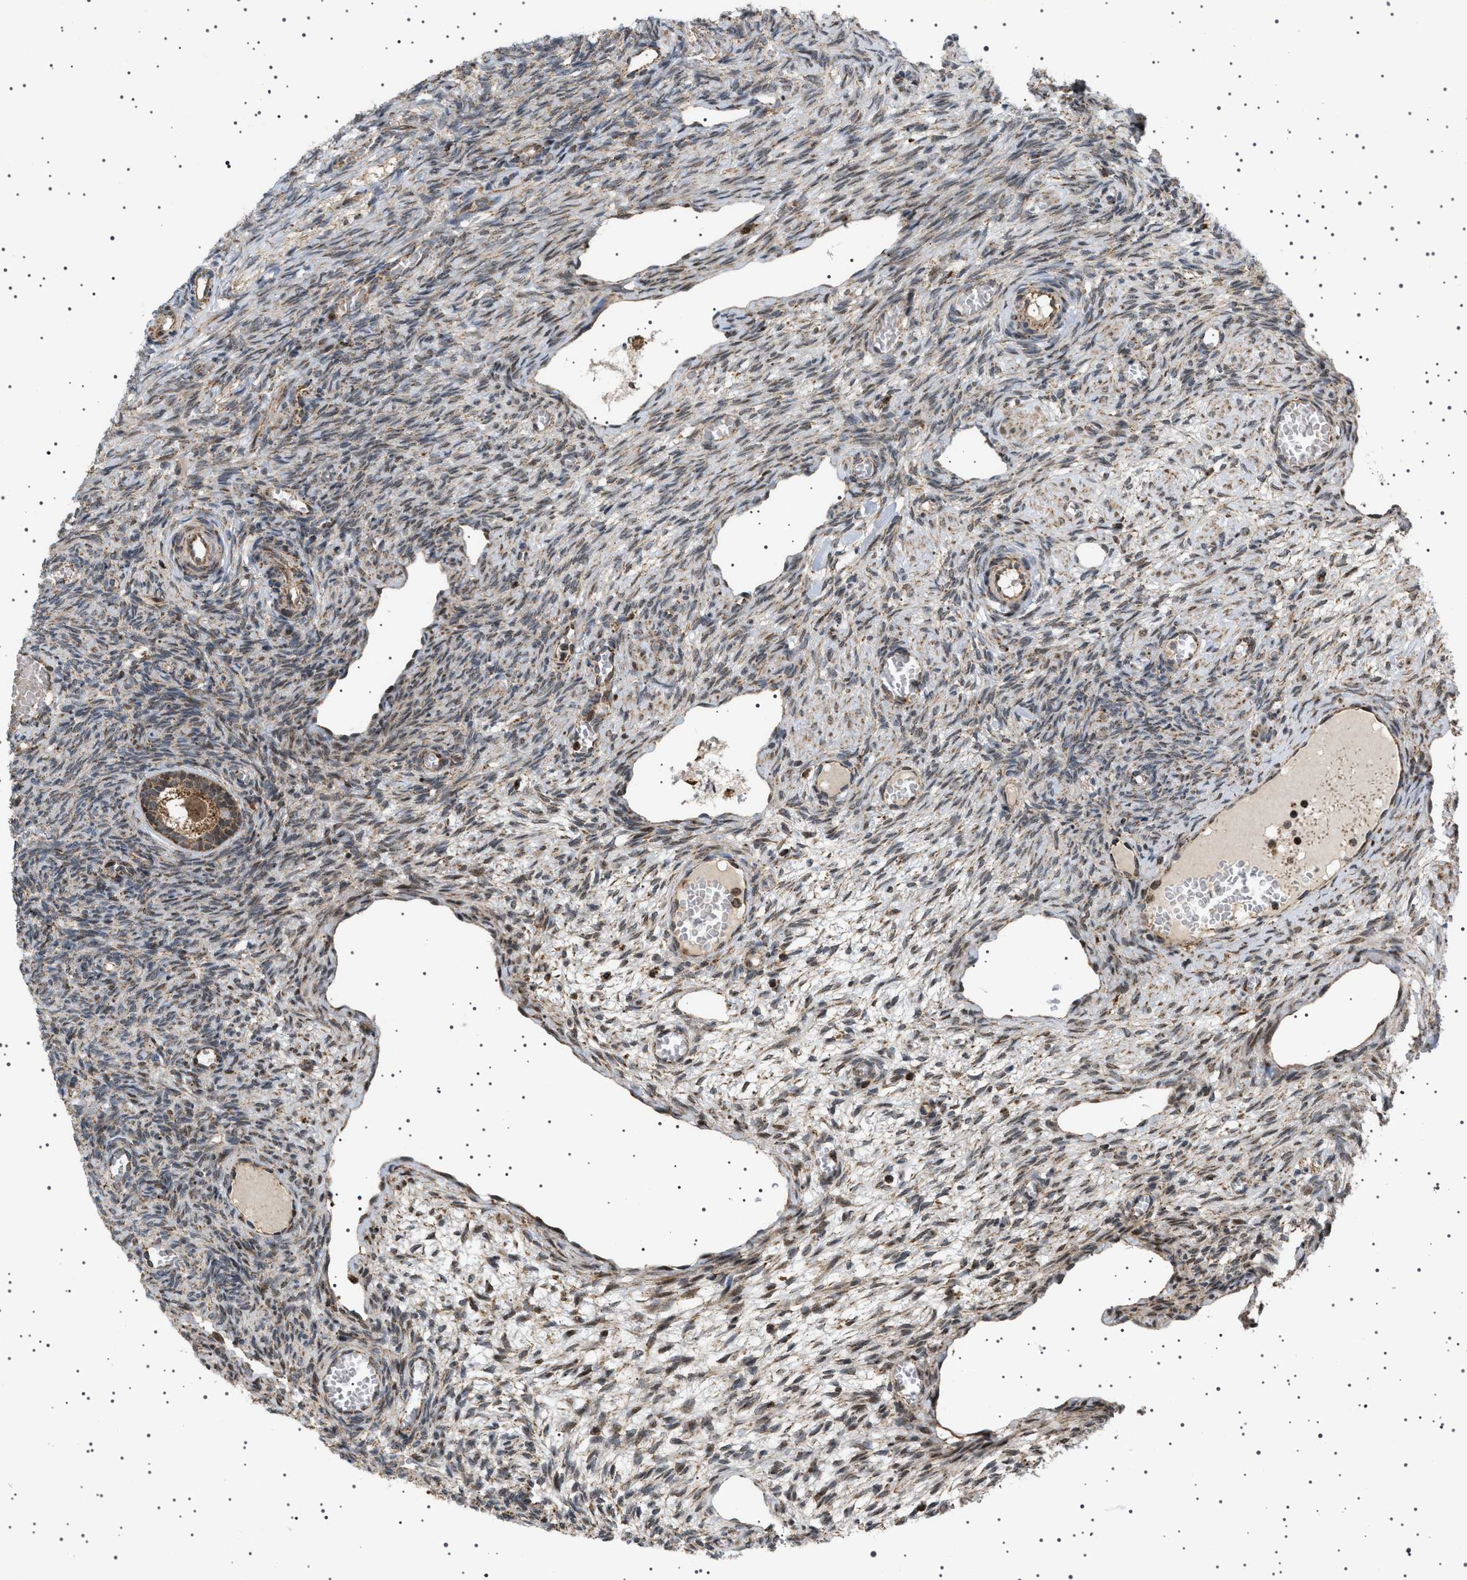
{"staining": {"intensity": "moderate", "quantity": ">75%", "location": "cytoplasmic/membranous"}, "tissue": "ovary", "cell_type": "Follicle cells", "image_type": "normal", "snomed": [{"axis": "morphology", "description": "Normal tissue, NOS"}, {"axis": "topography", "description": "Ovary"}], "caption": "Immunohistochemistry (IHC) histopathology image of normal ovary: ovary stained using immunohistochemistry exhibits medium levels of moderate protein expression localized specifically in the cytoplasmic/membranous of follicle cells, appearing as a cytoplasmic/membranous brown color.", "gene": "MELK", "patient": {"sex": "female", "age": 27}}